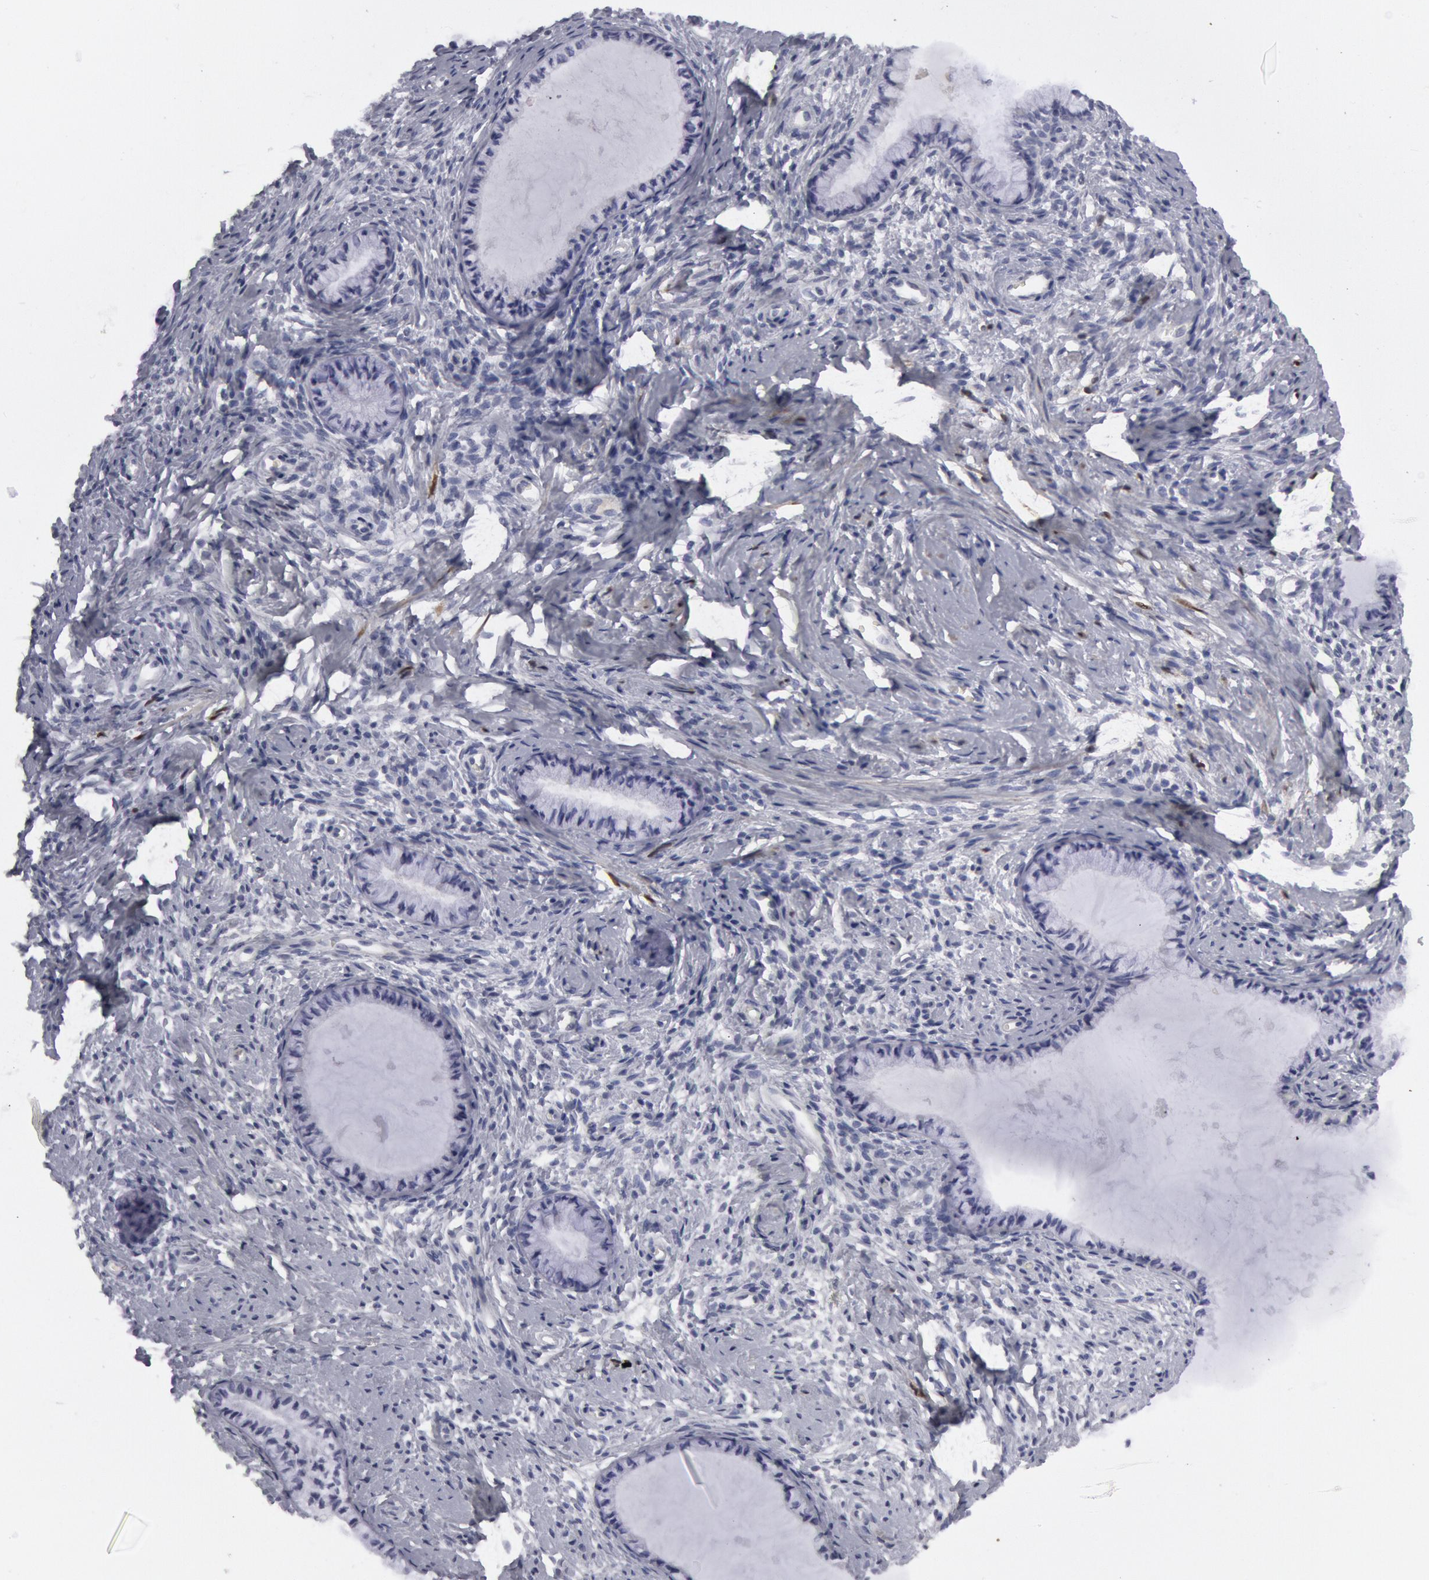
{"staining": {"intensity": "negative", "quantity": "none", "location": "none"}, "tissue": "cervix", "cell_type": "Glandular cells", "image_type": "normal", "snomed": [{"axis": "morphology", "description": "Normal tissue, NOS"}, {"axis": "topography", "description": "Cervix"}], "caption": "A high-resolution photomicrograph shows IHC staining of benign cervix, which shows no significant positivity in glandular cells.", "gene": "FHL1", "patient": {"sex": "female", "age": 70}}